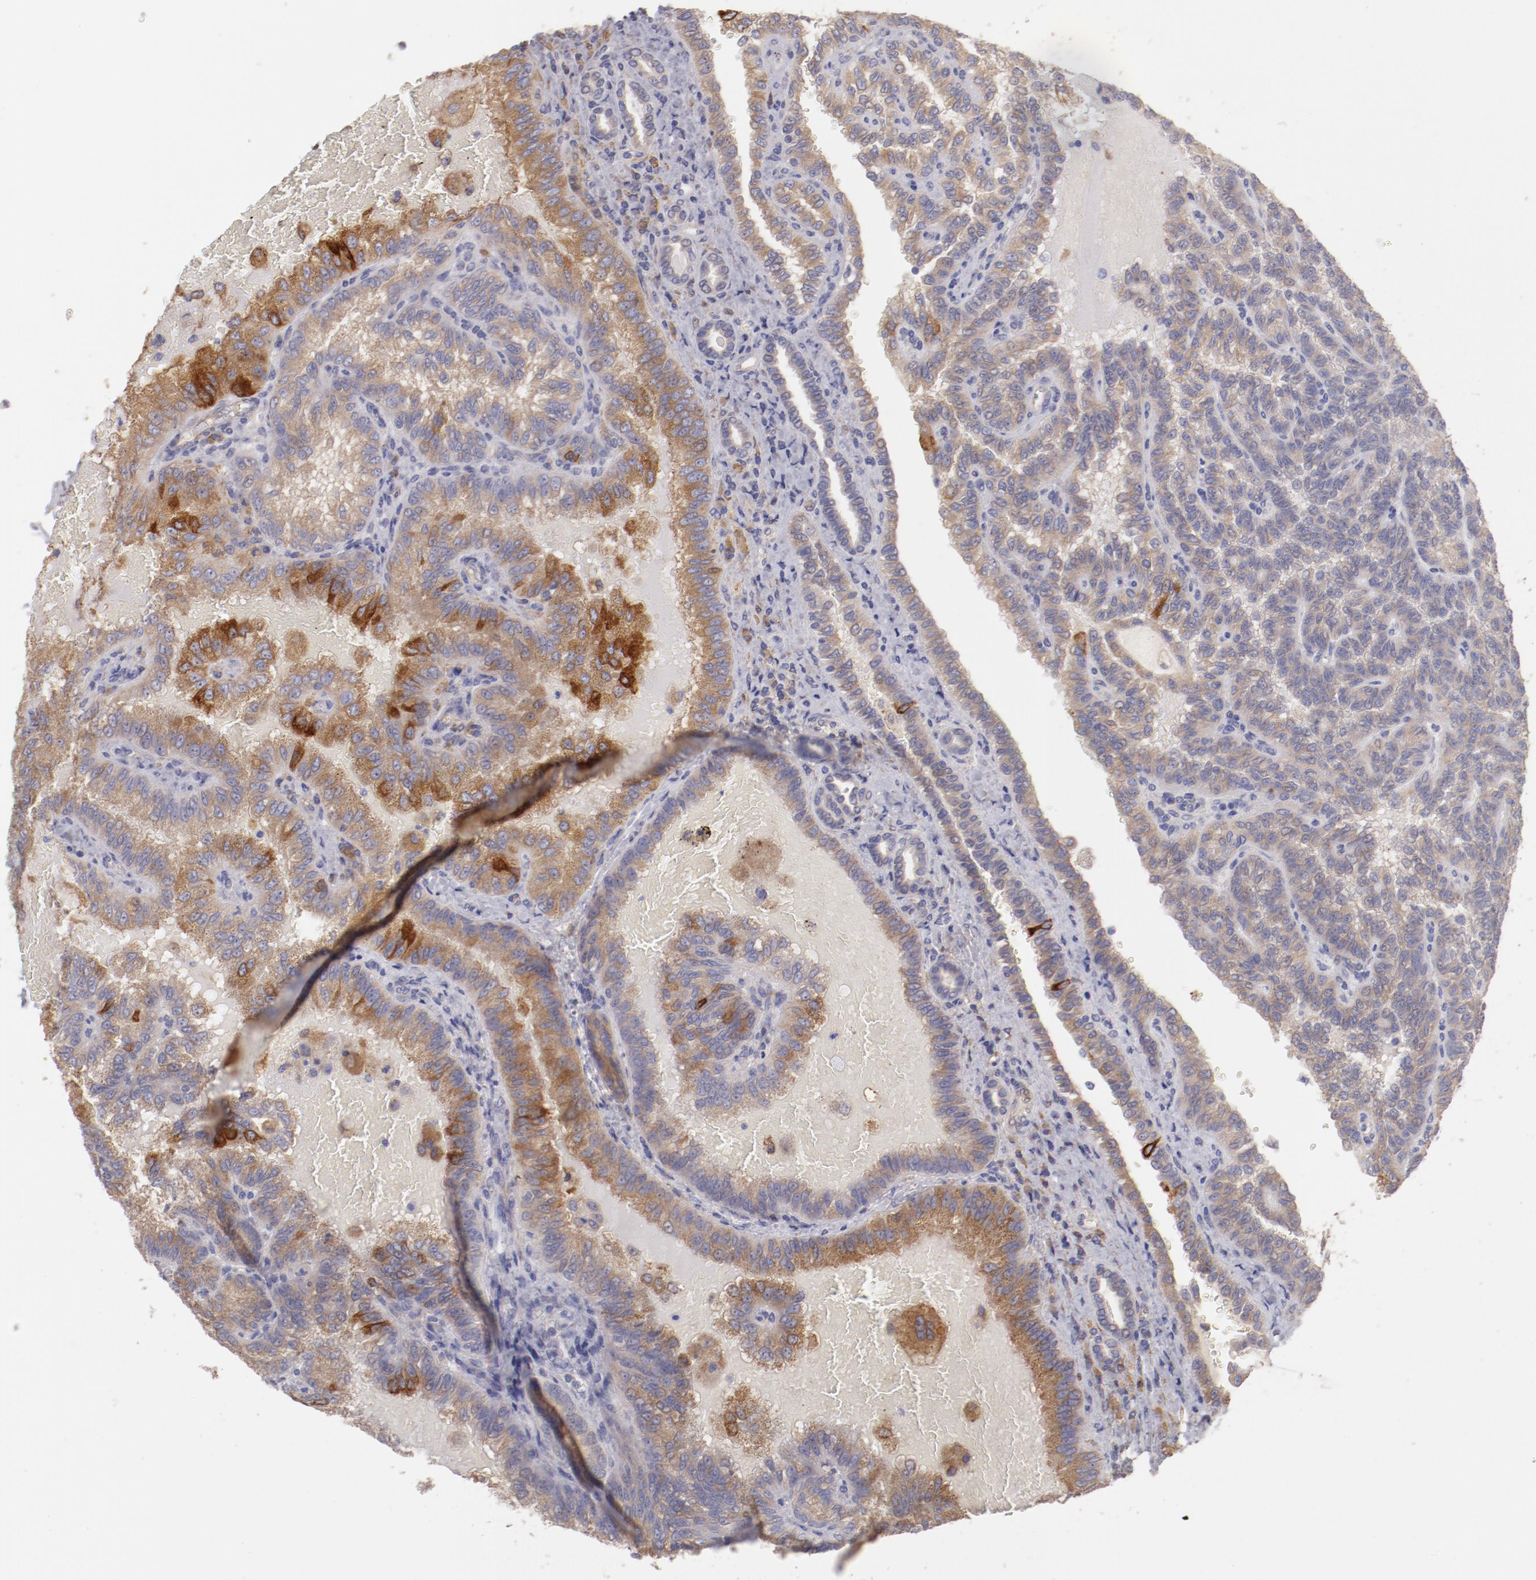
{"staining": {"intensity": "weak", "quantity": "25%-75%", "location": "cytoplasmic/membranous"}, "tissue": "renal cancer", "cell_type": "Tumor cells", "image_type": "cancer", "snomed": [{"axis": "morphology", "description": "Inflammation, NOS"}, {"axis": "morphology", "description": "Adenocarcinoma, NOS"}, {"axis": "topography", "description": "Kidney"}], "caption": "This is a histology image of immunohistochemistry (IHC) staining of renal cancer, which shows weak staining in the cytoplasmic/membranous of tumor cells.", "gene": "ENTPD5", "patient": {"sex": "male", "age": 68}}